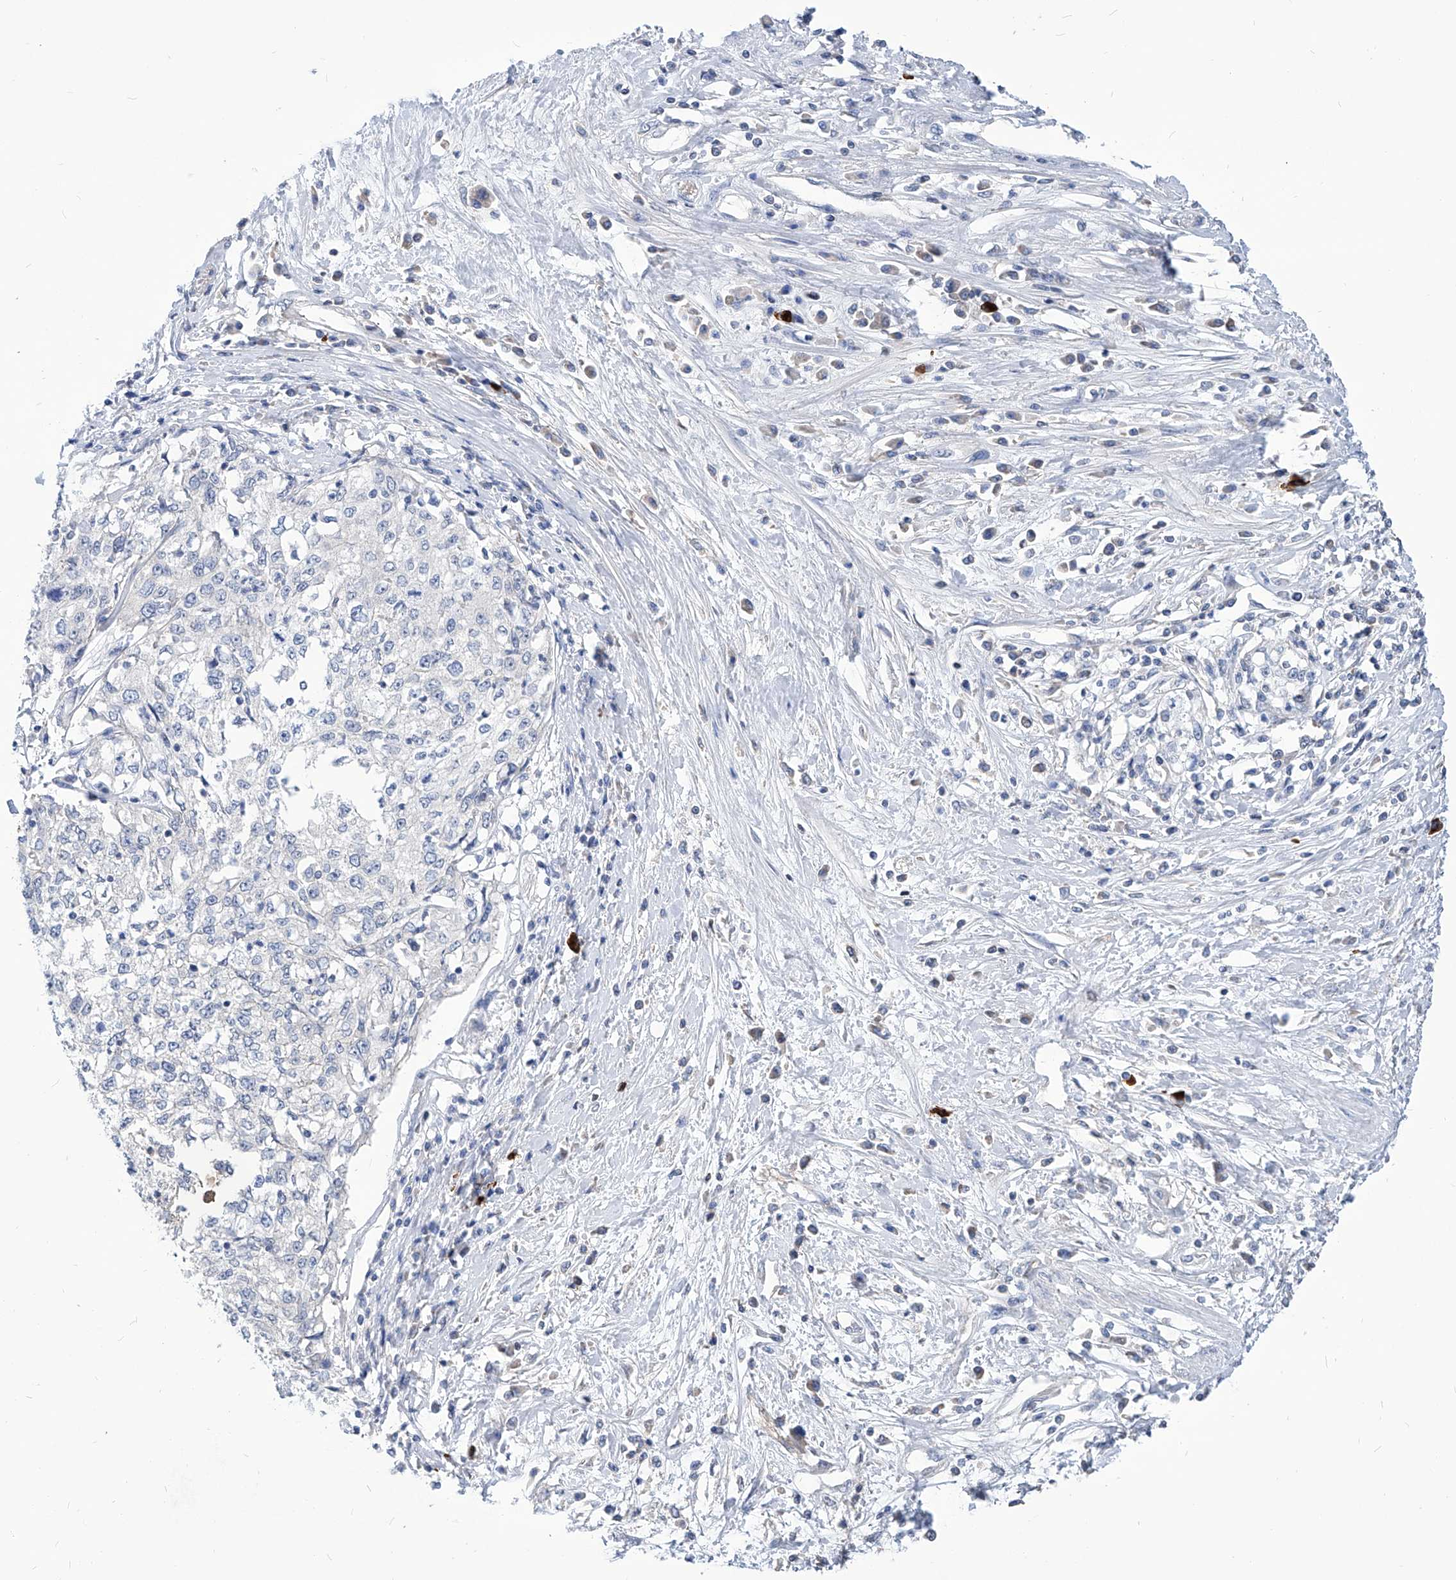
{"staining": {"intensity": "negative", "quantity": "none", "location": "none"}, "tissue": "cervical cancer", "cell_type": "Tumor cells", "image_type": "cancer", "snomed": [{"axis": "morphology", "description": "Squamous cell carcinoma, NOS"}, {"axis": "topography", "description": "Cervix"}], "caption": "DAB (3,3'-diaminobenzidine) immunohistochemical staining of human cervical squamous cell carcinoma exhibits no significant positivity in tumor cells.", "gene": "AKAP10", "patient": {"sex": "female", "age": 57}}